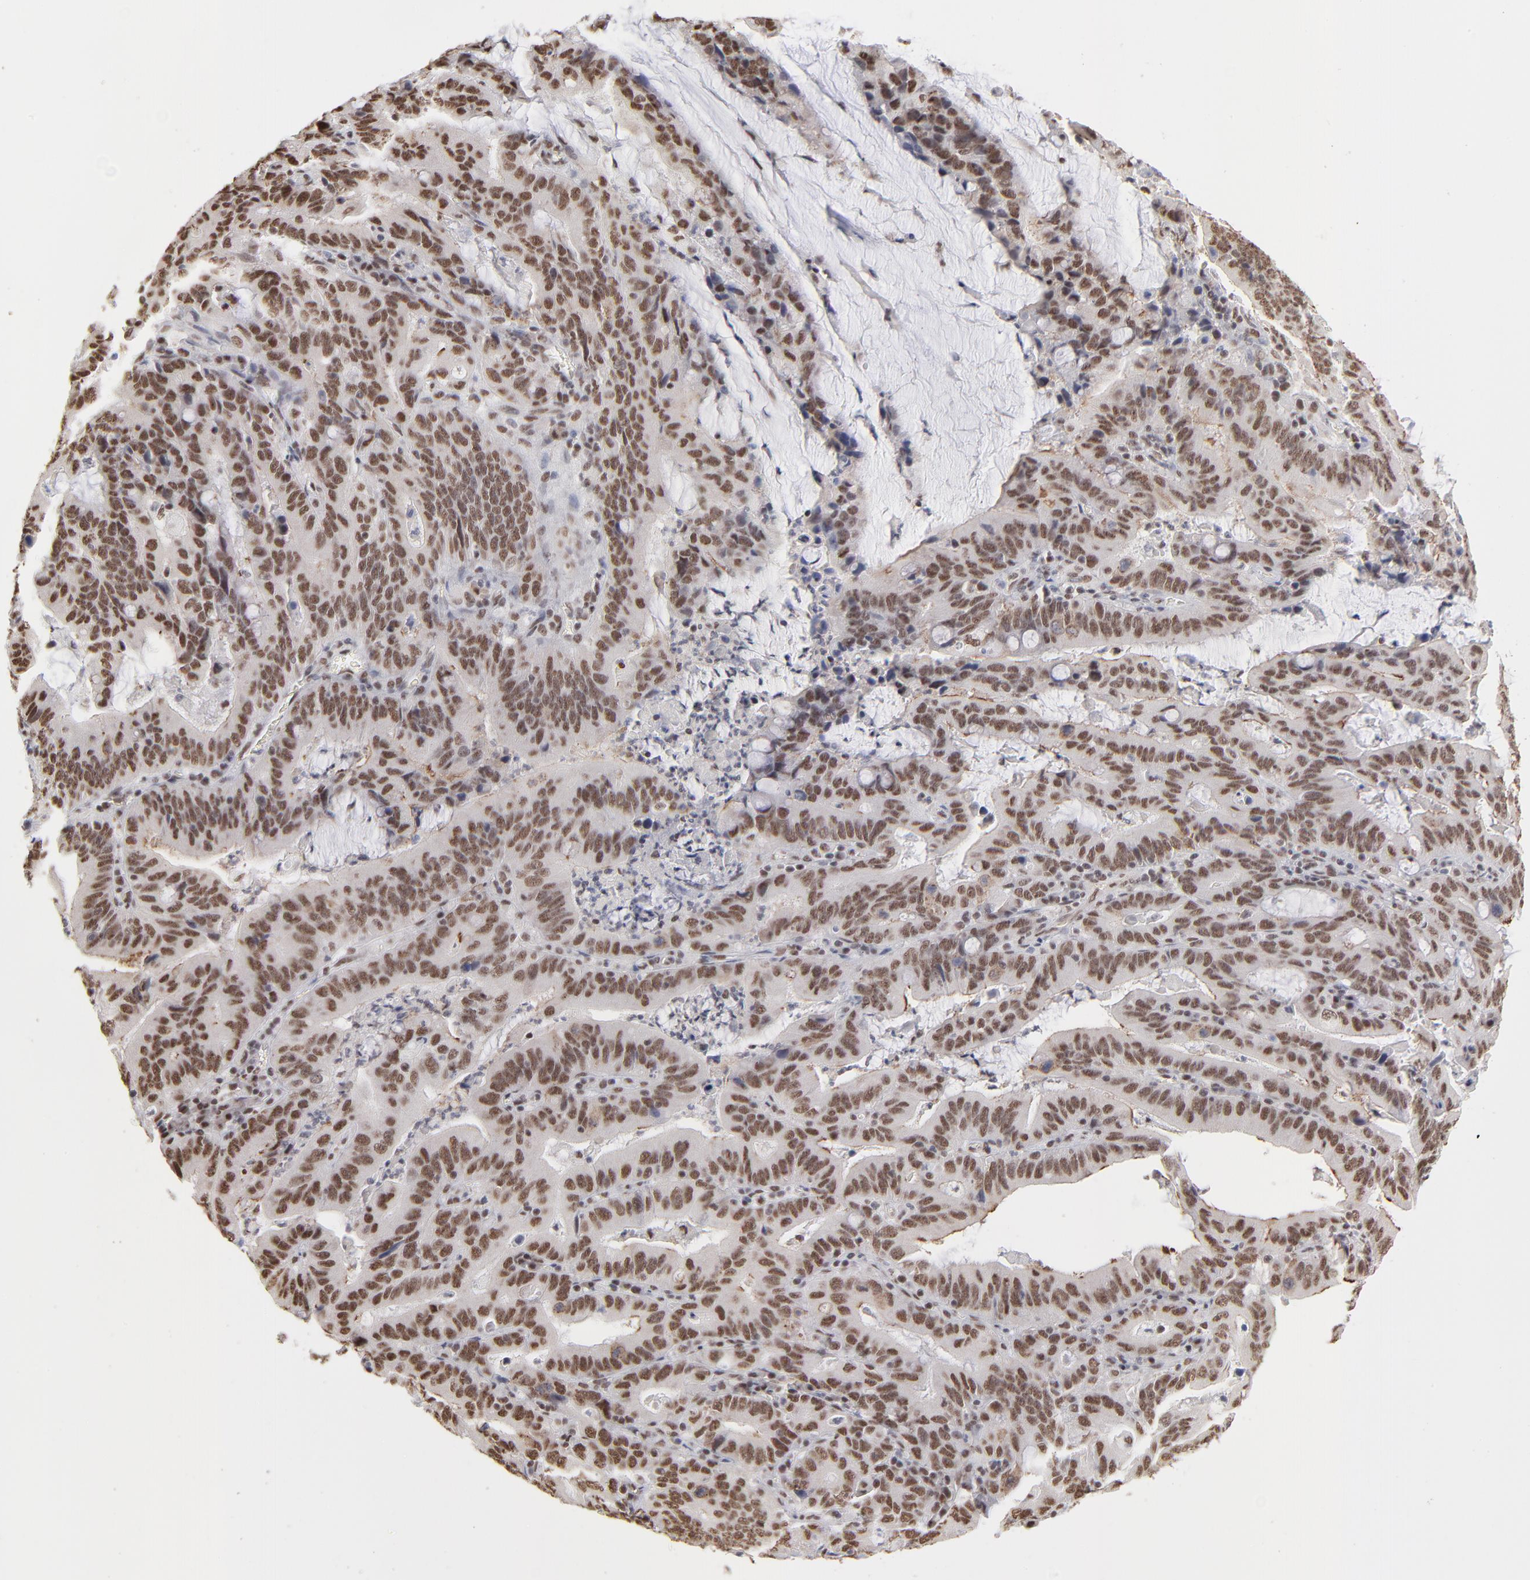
{"staining": {"intensity": "strong", "quantity": ">75%", "location": "nuclear"}, "tissue": "stomach cancer", "cell_type": "Tumor cells", "image_type": "cancer", "snomed": [{"axis": "morphology", "description": "Adenocarcinoma, NOS"}, {"axis": "topography", "description": "Stomach, upper"}], "caption": "Immunohistochemistry (IHC) (DAB (3,3'-diaminobenzidine)) staining of human stomach cancer (adenocarcinoma) demonstrates strong nuclear protein positivity in about >75% of tumor cells.", "gene": "ZNF3", "patient": {"sex": "male", "age": 63}}